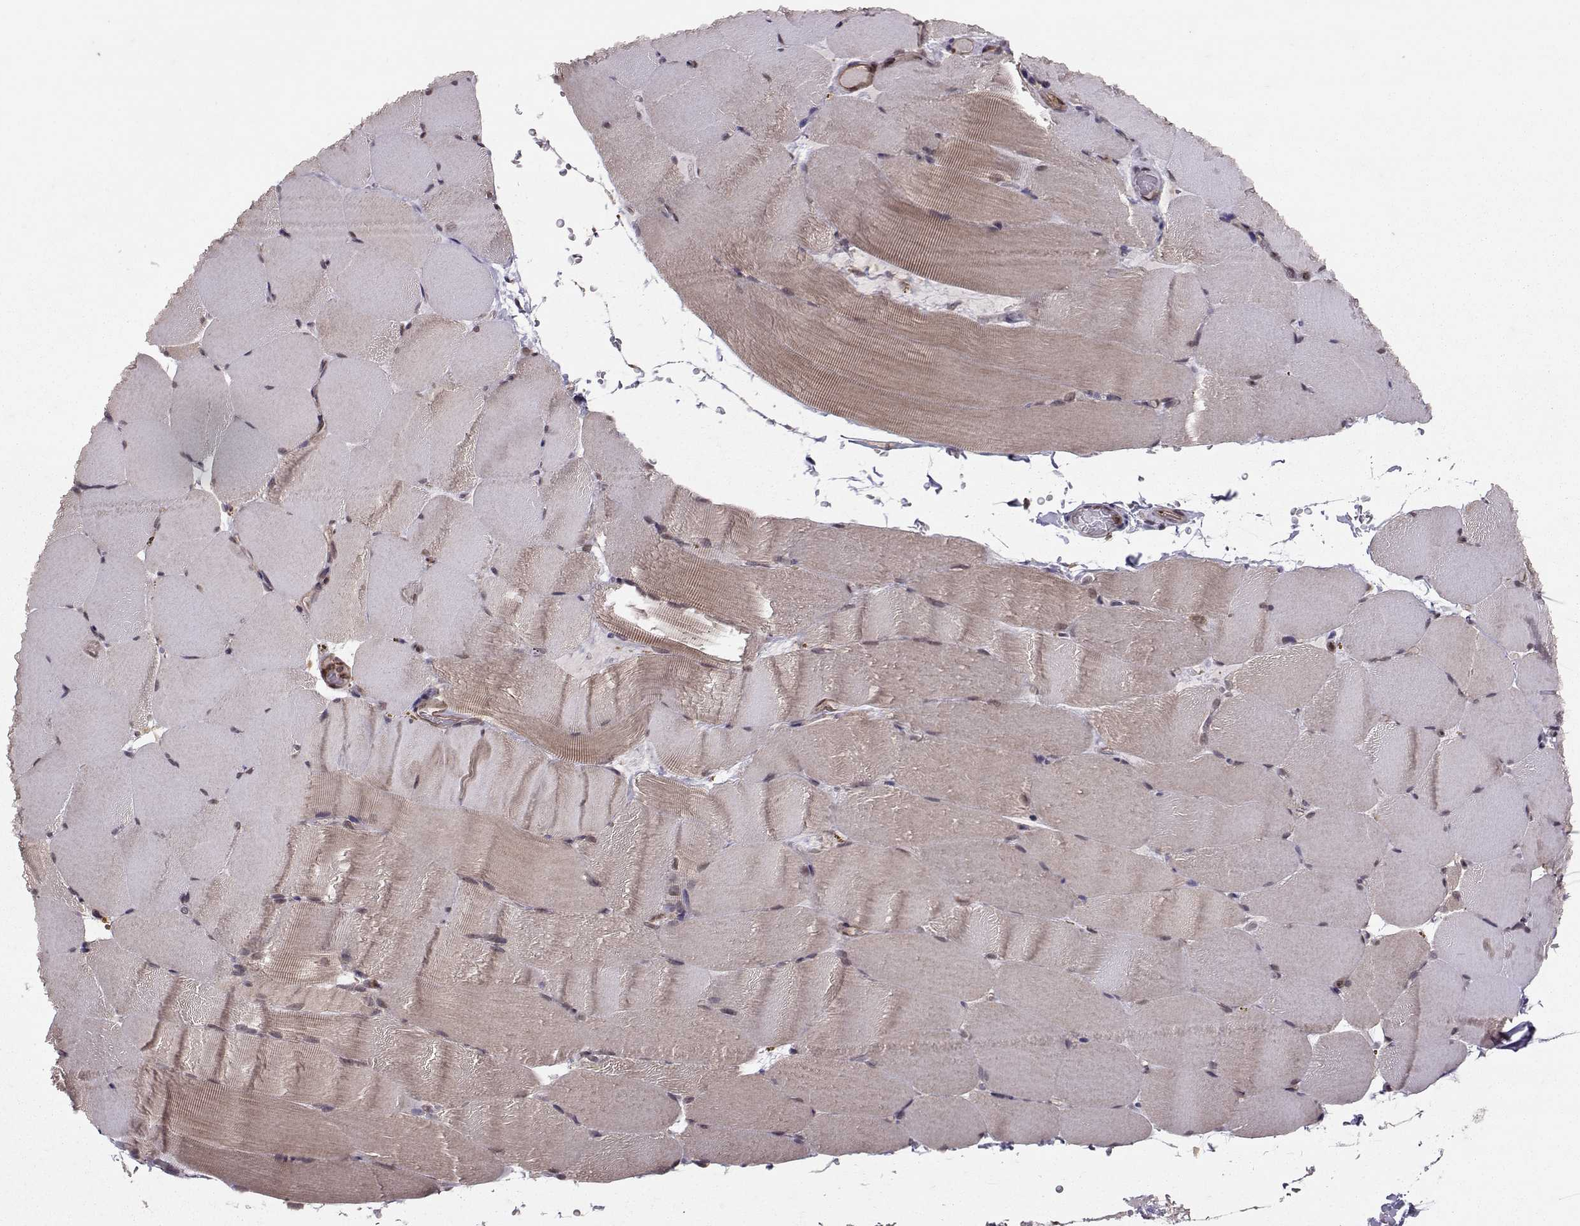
{"staining": {"intensity": "weak", "quantity": "25%-75%", "location": "cytoplasmic/membranous"}, "tissue": "skeletal muscle", "cell_type": "Myocytes", "image_type": "normal", "snomed": [{"axis": "morphology", "description": "Normal tissue, NOS"}, {"axis": "topography", "description": "Skeletal muscle"}], "caption": "Immunohistochemical staining of unremarkable skeletal muscle demonstrates 25%-75% levels of weak cytoplasmic/membranous protein positivity in approximately 25%-75% of myocytes. The protein of interest is shown in brown color, while the nuclei are stained blue.", "gene": "PPP2R2A", "patient": {"sex": "female", "age": 37}}